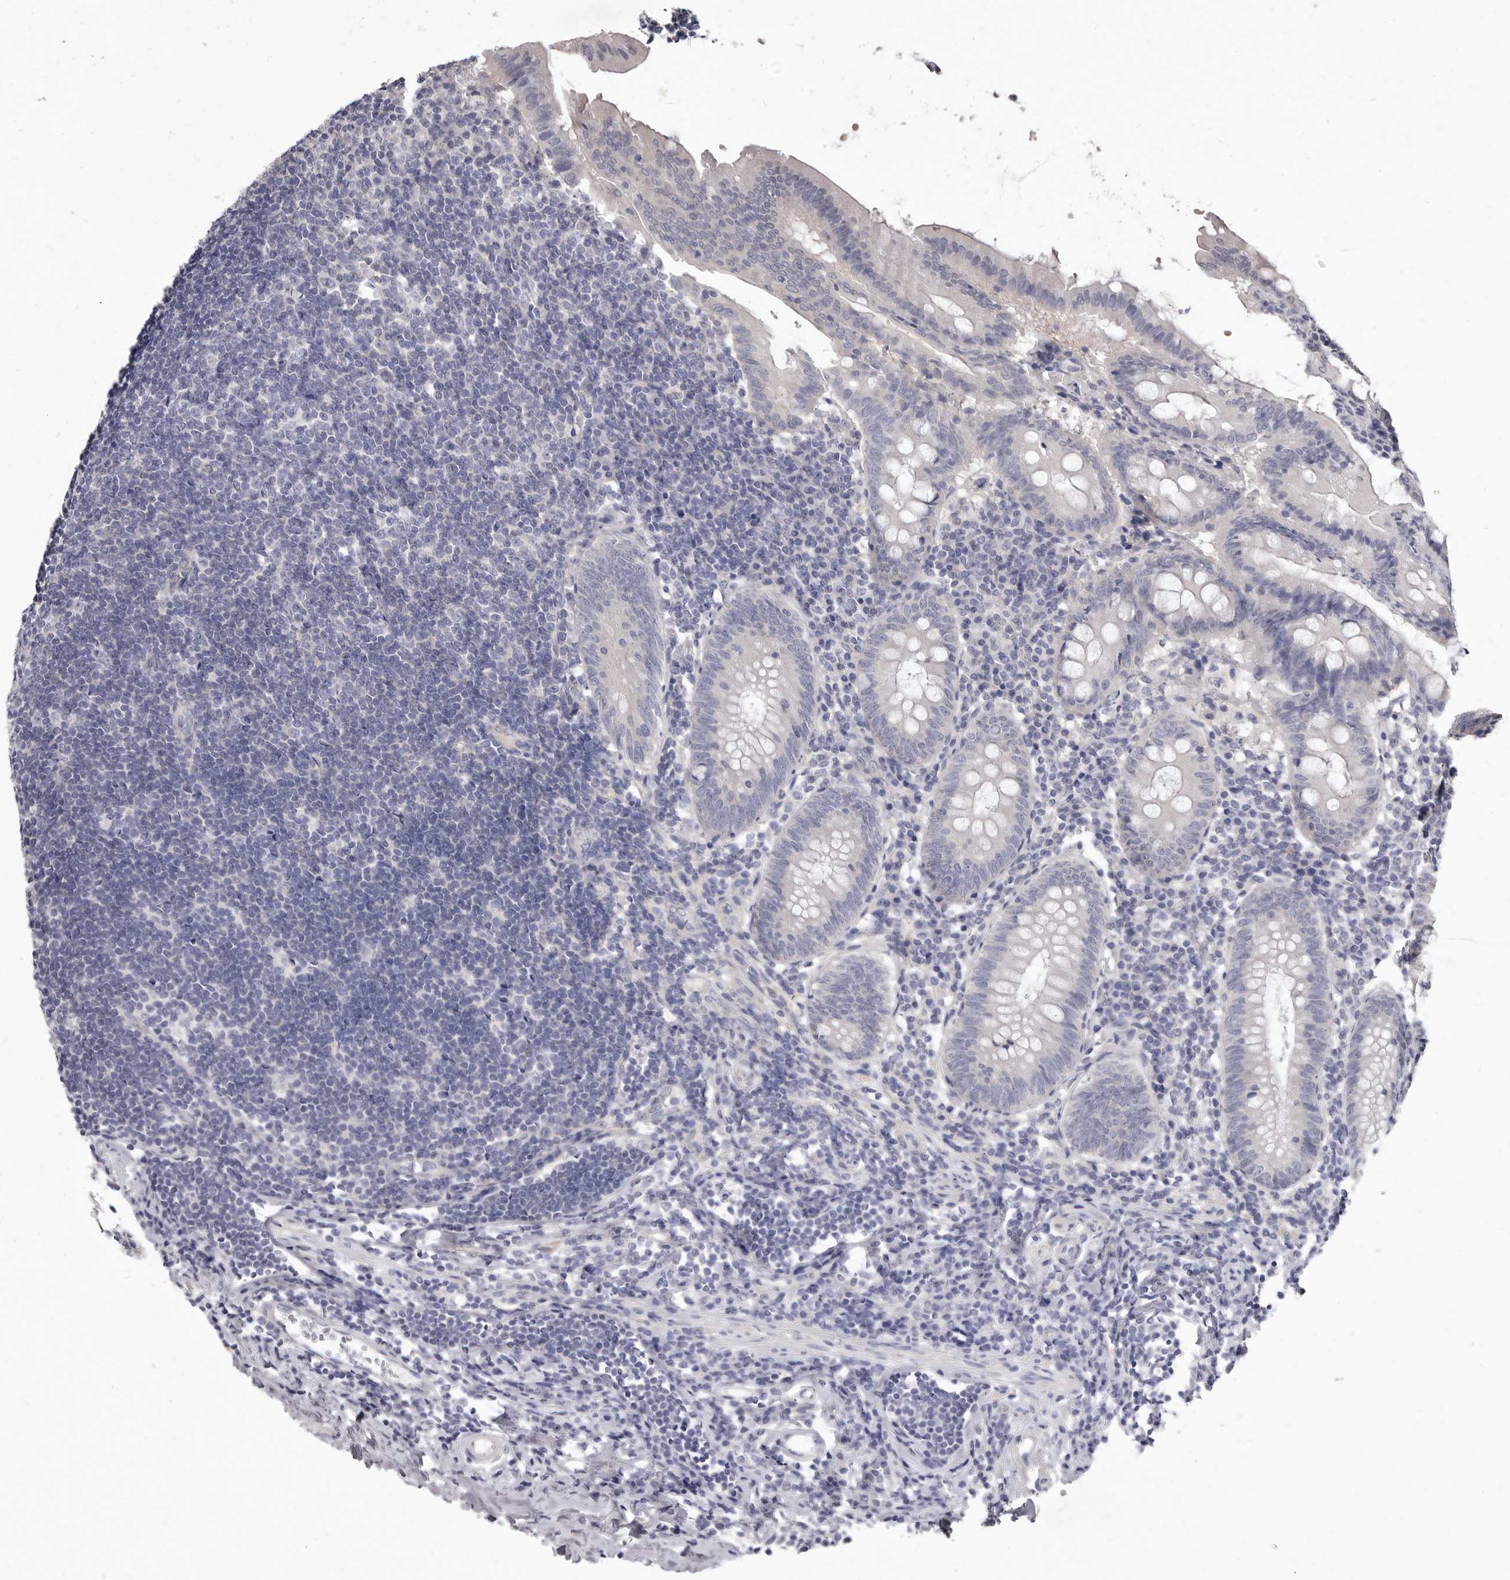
{"staining": {"intensity": "negative", "quantity": "none", "location": "none"}, "tissue": "appendix", "cell_type": "Glandular cells", "image_type": "normal", "snomed": [{"axis": "morphology", "description": "Normal tissue, NOS"}, {"axis": "topography", "description": "Appendix"}], "caption": "This is a image of immunohistochemistry staining of unremarkable appendix, which shows no positivity in glandular cells.", "gene": "GSK3B", "patient": {"sex": "female", "age": 54}}